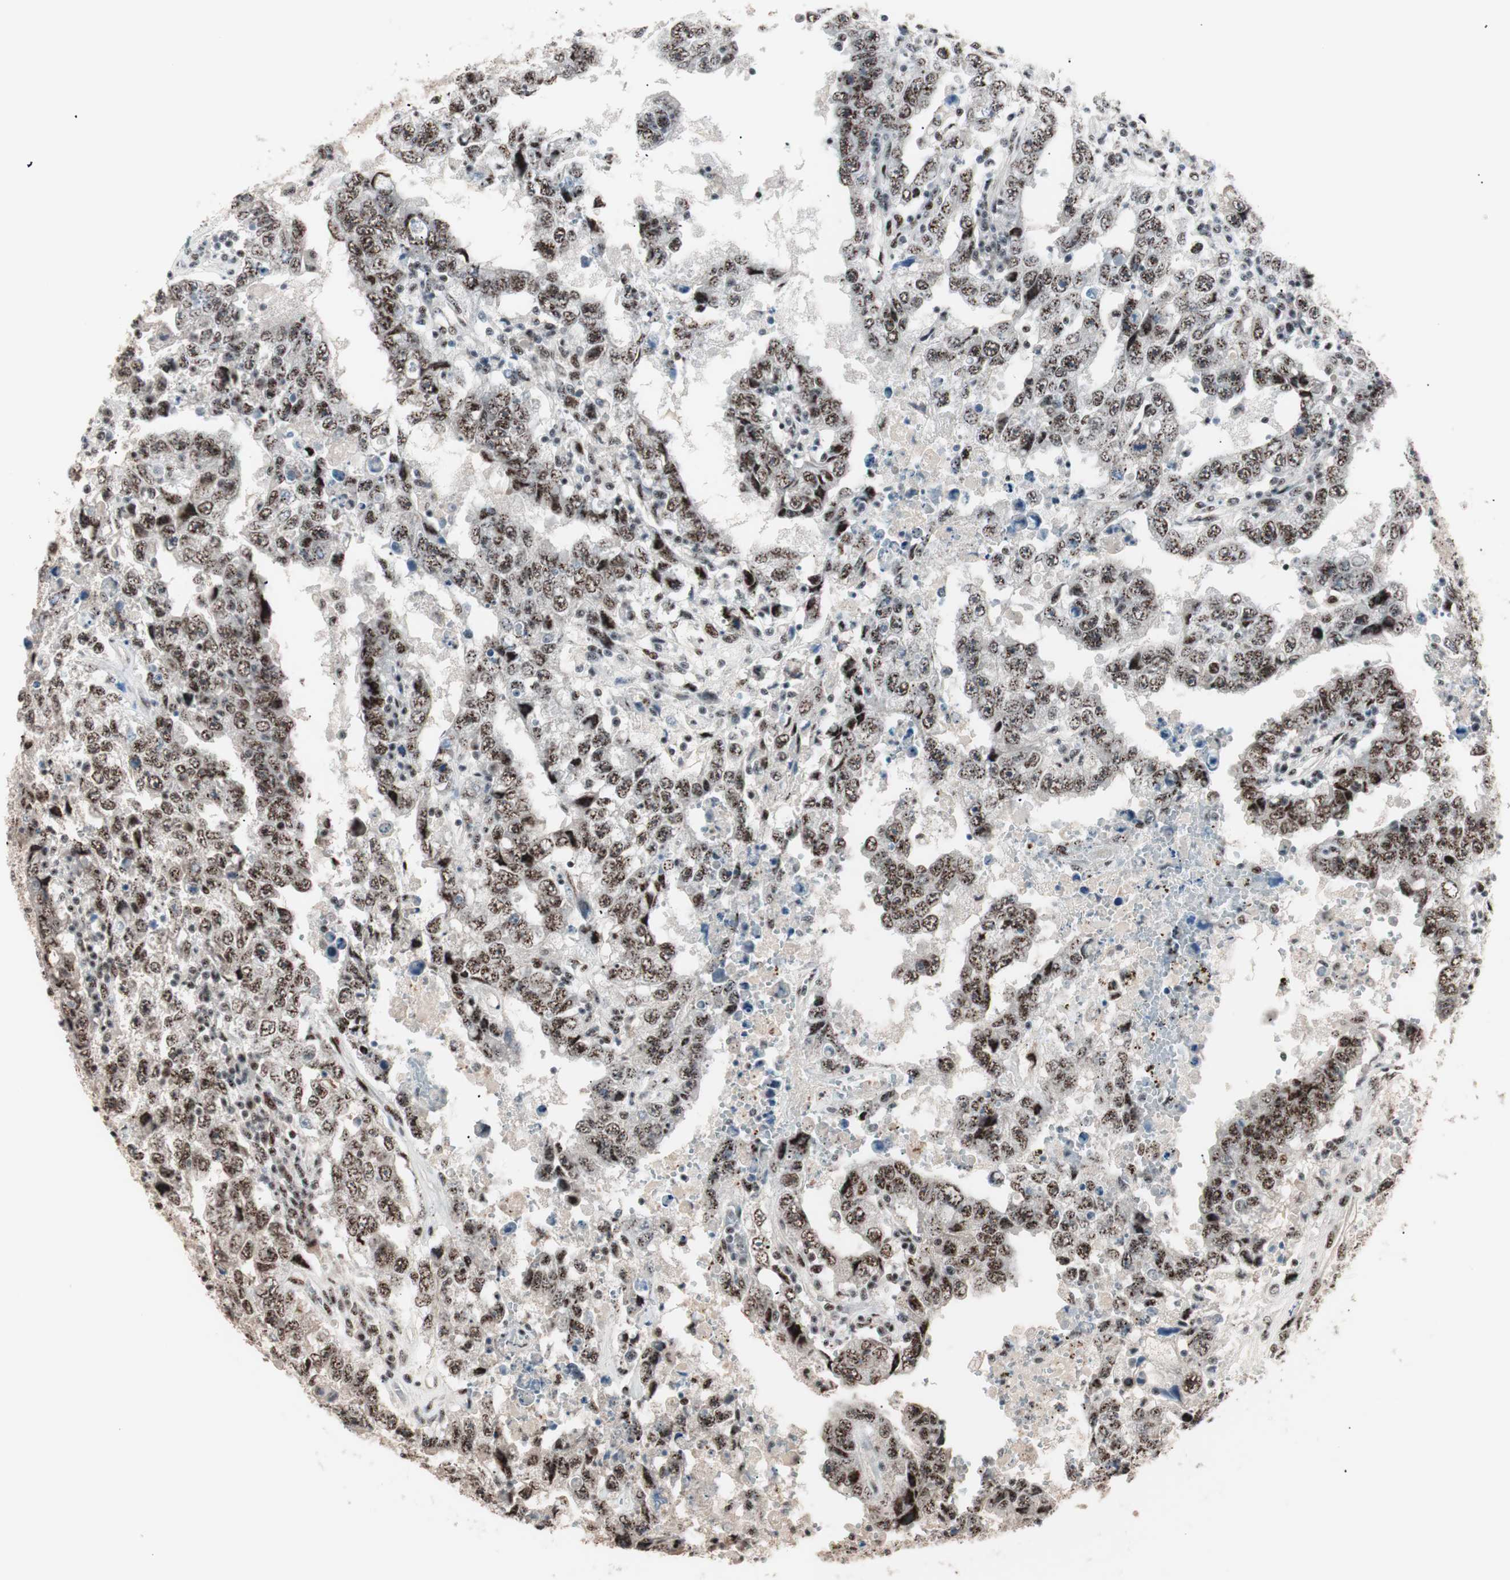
{"staining": {"intensity": "strong", "quantity": ">75%", "location": "nuclear"}, "tissue": "testis cancer", "cell_type": "Tumor cells", "image_type": "cancer", "snomed": [{"axis": "morphology", "description": "Carcinoma, Embryonal, NOS"}, {"axis": "topography", "description": "Testis"}], "caption": "This is a micrograph of IHC staining of testis cancer, which shows strong expression in the nuclear of tumor cells.", "gene": "NR5A2", "patient": {"sex": "male", "age": 26}}